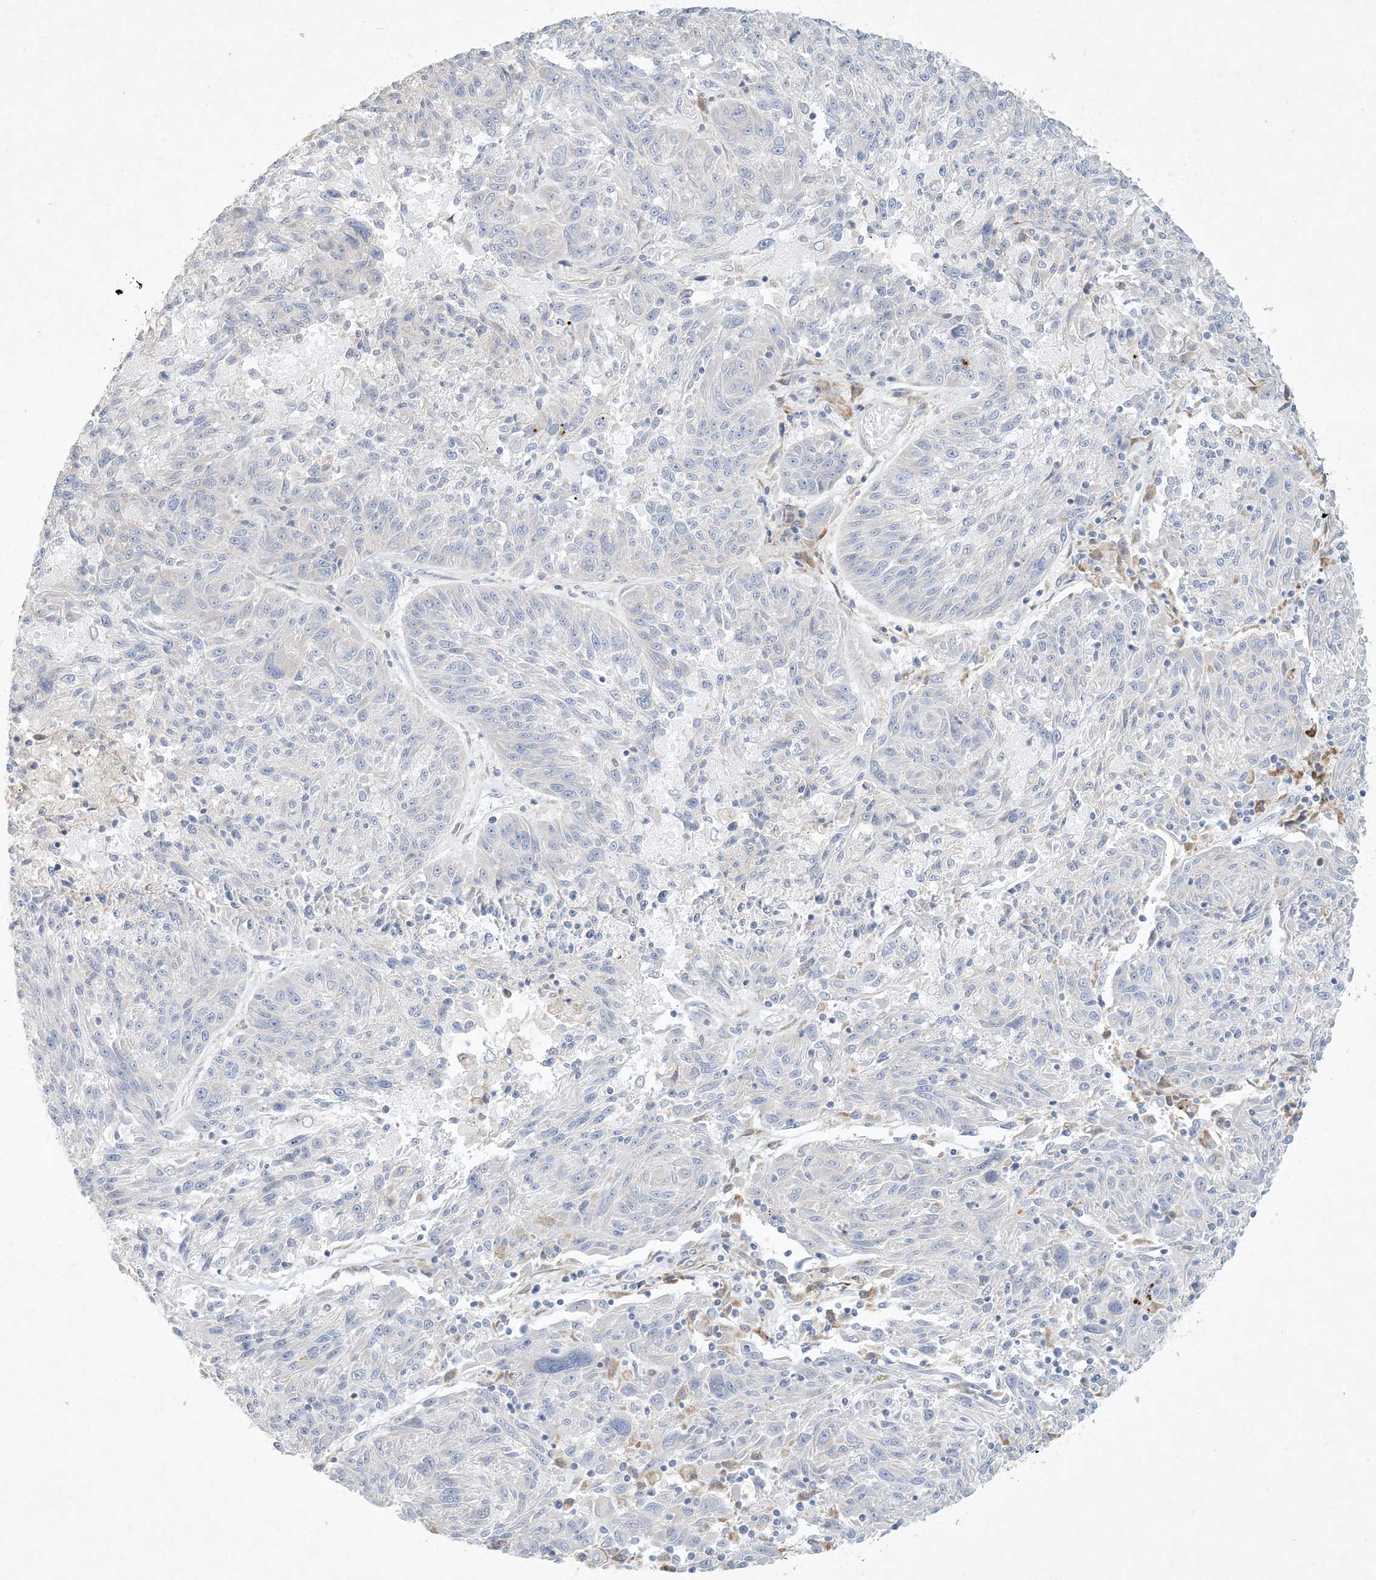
{"staining": {"intensity": "negative", "quantity": "none", "location": "none"}, "tissue": "melanoma", "cell_type": "Tumor cells", "image_type": "cancer", "snomed": [{"axis": "morphology", "description": "Malignant melanoma, NOS"}, {"axis": "topography", "description": "Skin"}], "caption": "IHC photomicrograph of human malignant melanoma stained for a protein (brown), which demonstrates no positivity in tumor cells.", "gene": "ZNF385D", "patient": {"sex": "male", "age": 53}}